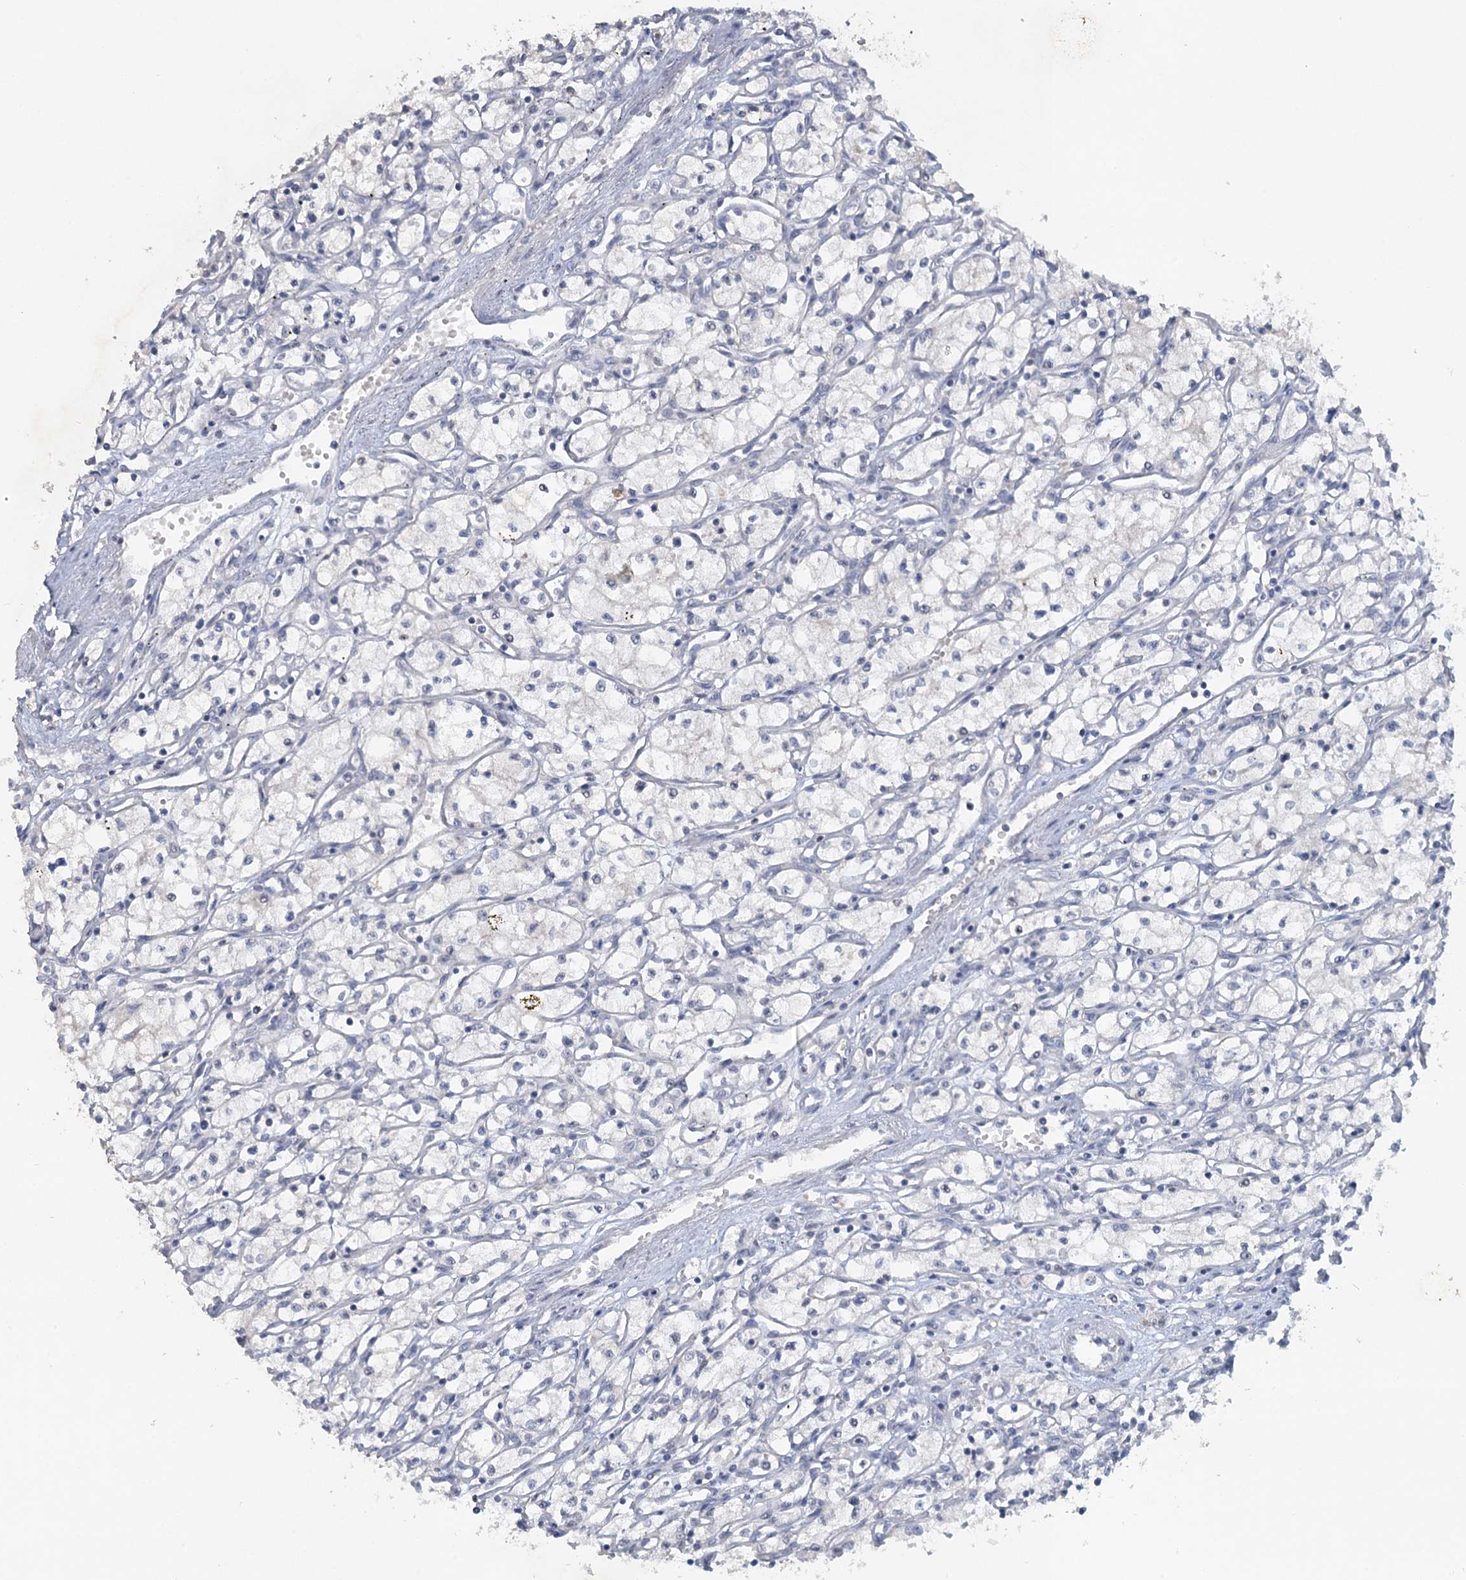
{"staining": {"intensity": "negative", "quantity": "none", "location": "none"}, "tissue": "renal cancer", "cell_type": "Tumor cells", "image_type": "cancer", "snomed": [{"axis": "morphology", "description": "Adenocarcinoma, NOS"}, {"axis": "topography", "description": "Kidney"}], "caption": "A high-resolution image shows IHC staining of renal cancer (adenocarcinoma), which displays no significant positivity in tumor cells. Brightfield microscopy of IHC stained with DAB (brown) and hematoxylin (blue), captured at high magnification.", "gene": "MYO7B", "patient": {"sex": "male", "age": 59}}